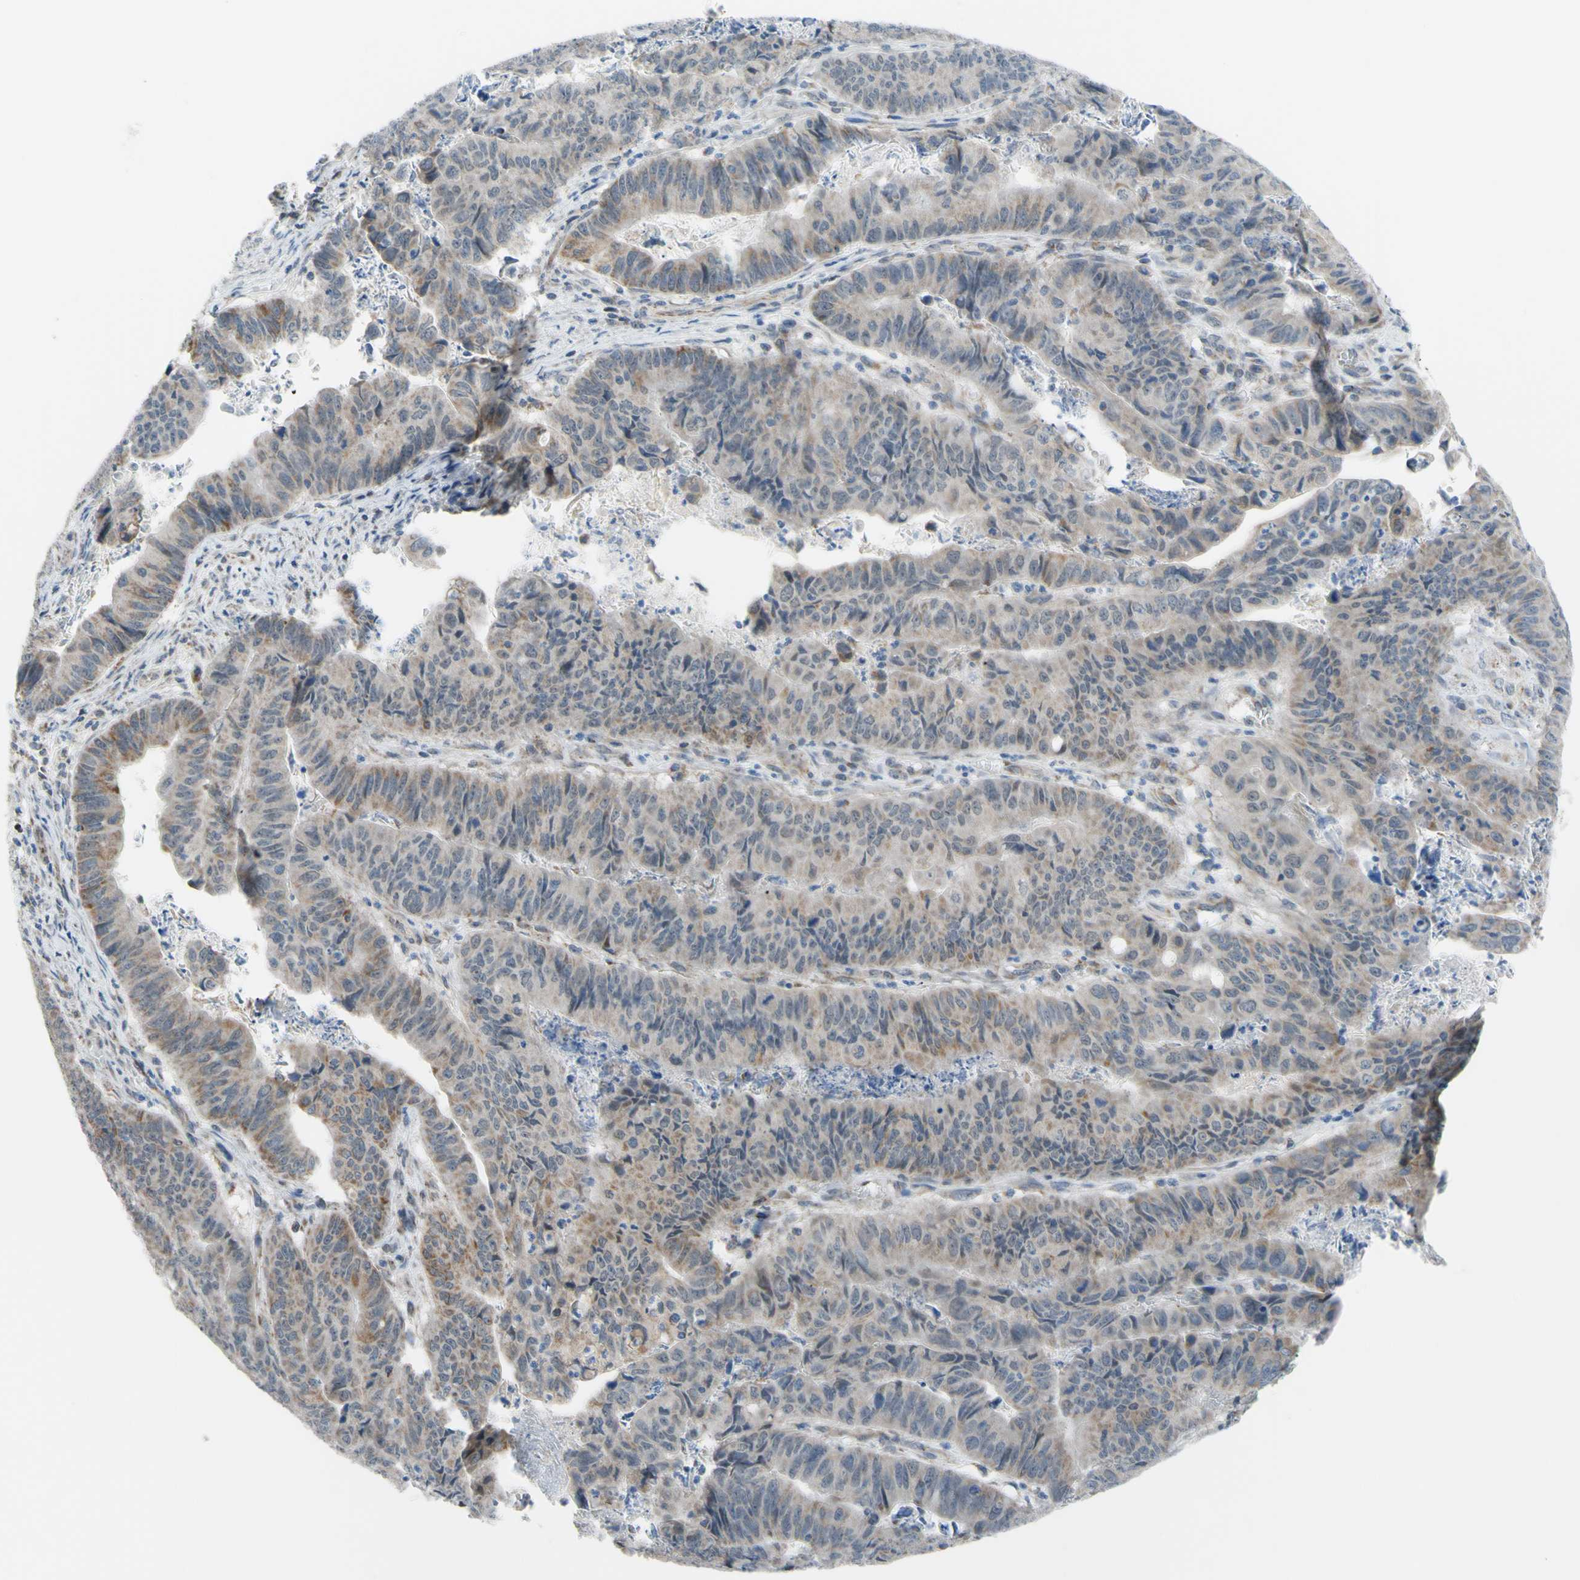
{"staining": {"intensity": "weak", "quantity": "25%-75%", "location": "cytoplasmic/membranous"}, "tissue": "stomach cancer", "cell_type": "Tumor cells", "image_type": "cancer", "snomed": [{"axis": "morphology", "description": "Adenocarcinoma, NOS"}, {"axis": "topography", "description": "Stomach, lower"}], "caption": "Stomach cancer (adenocarcinoma) stained with a protein marker shows weak staining in tumor cells.", "gene": "GLT8D1", "patient": {"sex": "male", "age": 77}}